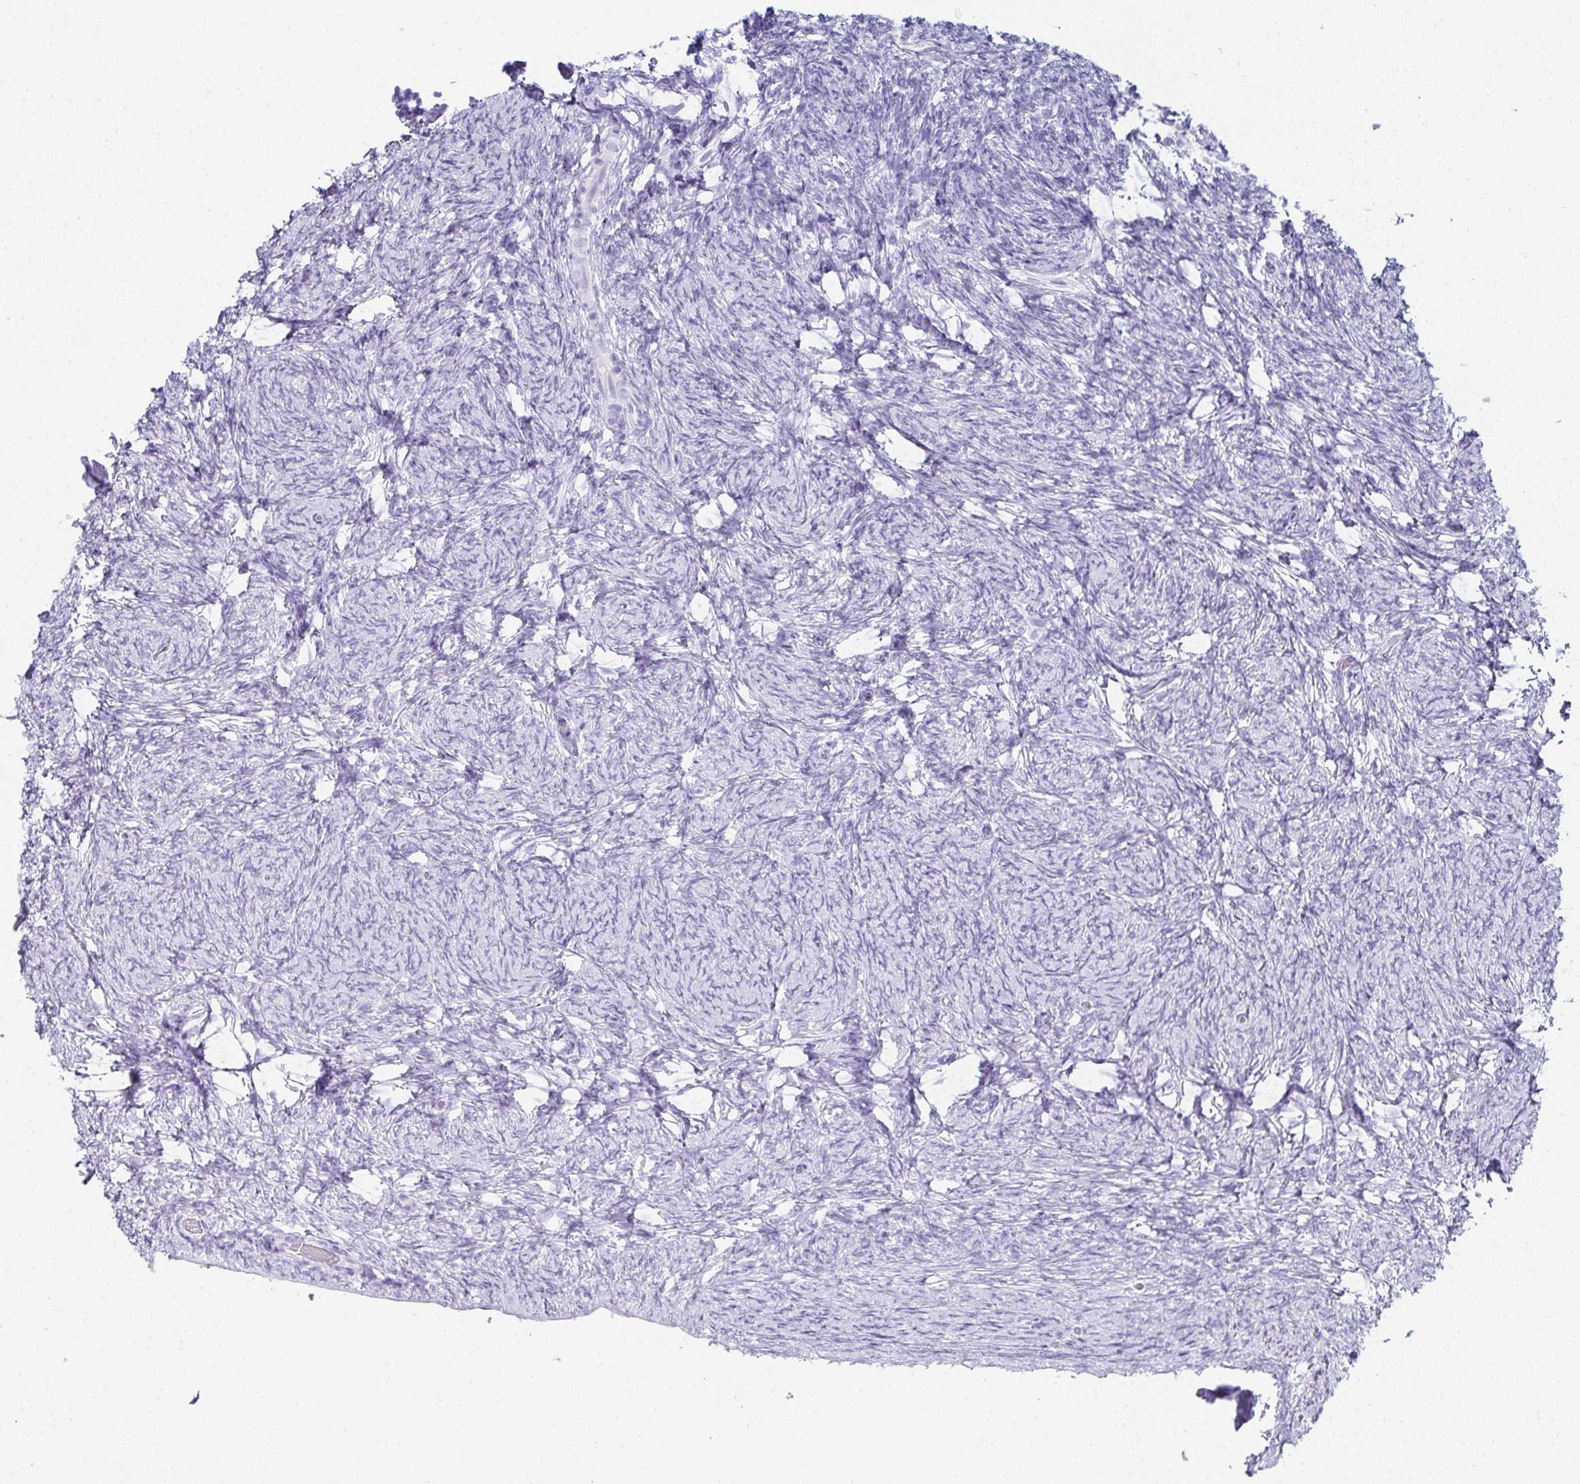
{"staining": {"intensity": "negative", "quantity": "none", "location": "none"}, "tissue": "ovary", "cell_type": "Ovarian stroma cells", "image_type": "normal", "snomed": [{"axis": "morphology", "description": "Normal tissue, NOS"}, {"axis": "topography", "description": "Ovary"}], "caption": "Ovarian stroma cells show no significant expression in benign ovary. (DAB (3,3'-diaminobenzidine) immunohistochemistry, high magnification).", "gene": "SYCP1", "patient": {"sex": "female", "age": 34}}